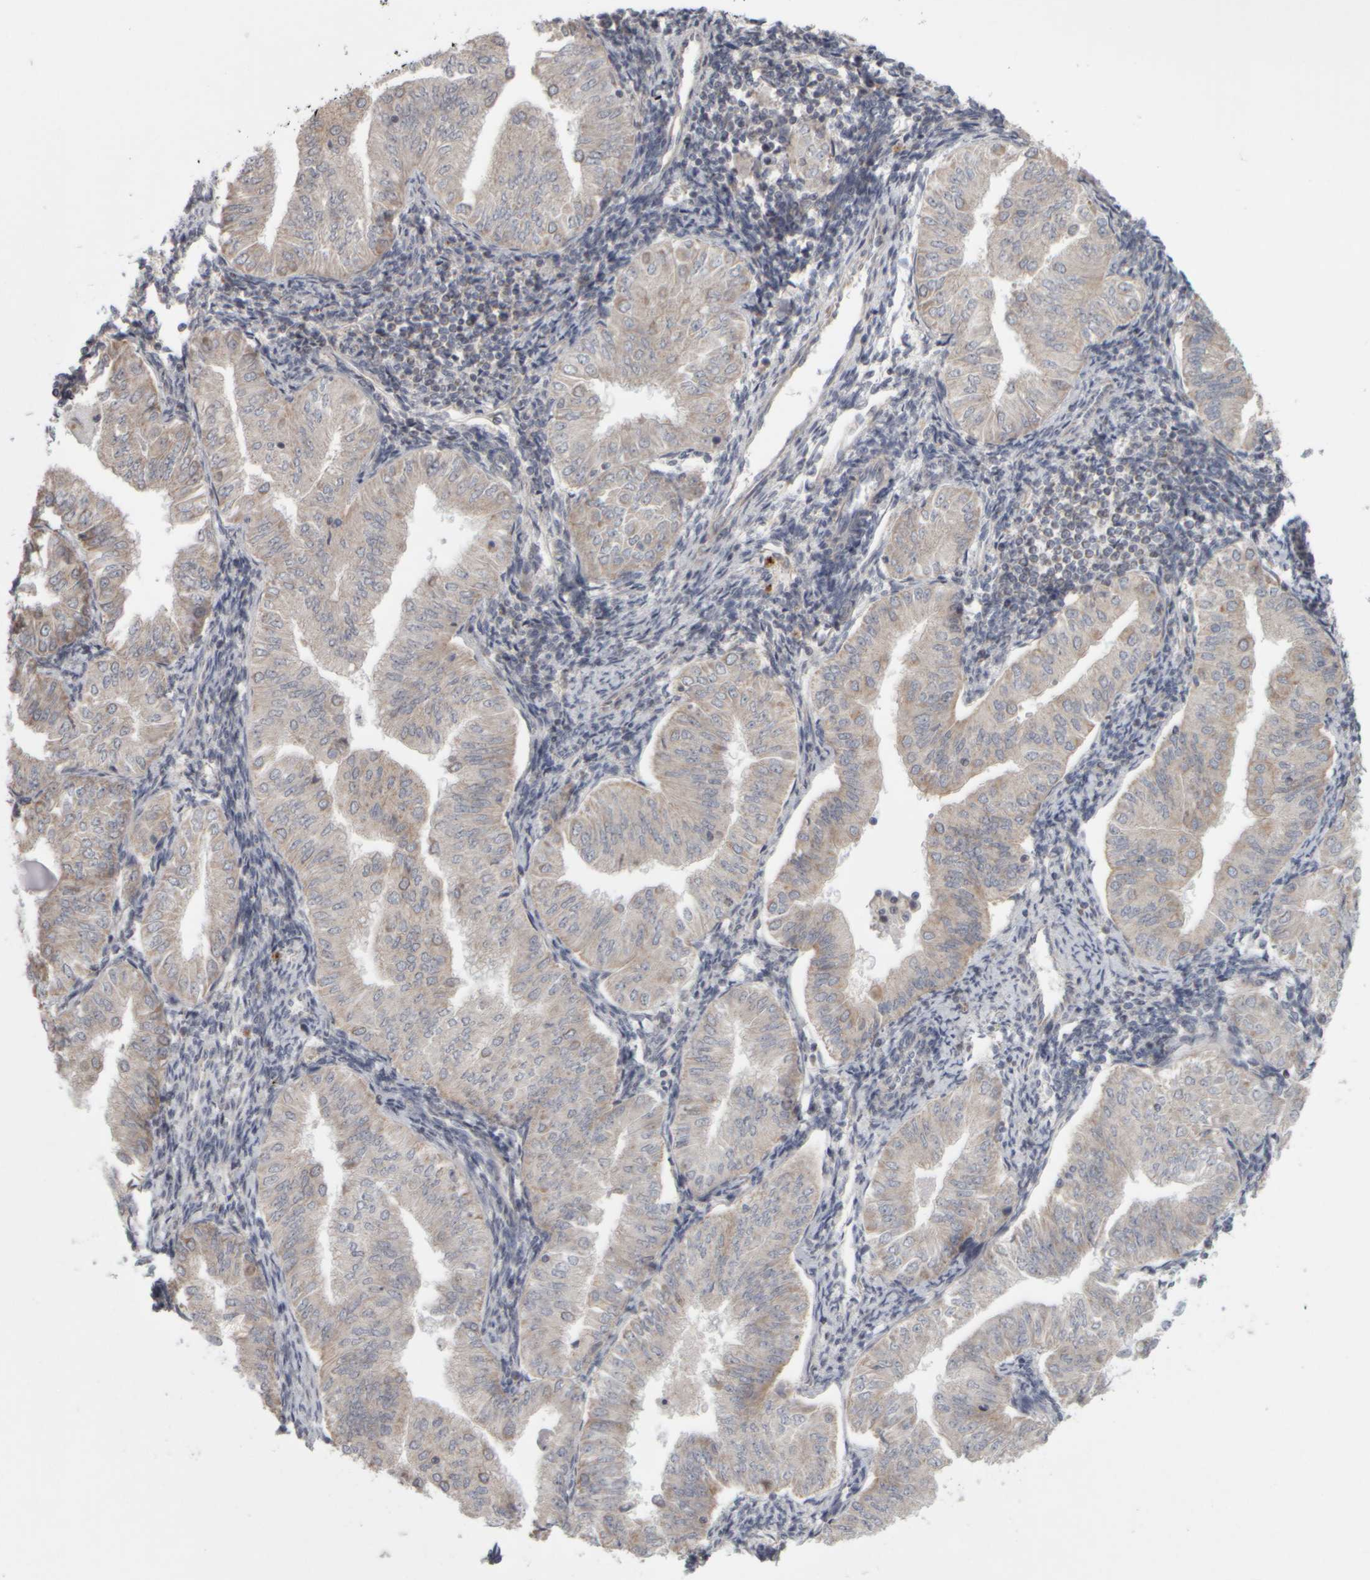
{"staining": {"intensity": "negative", "quantity": "none", "location": "none"}, "tissue": "endometrial cancer", "cell_type": "Tumor cells", "image_type": "cancer", "snomed": [{"axis": "morphology", "description": "Normal tissue, NOS"}, {"axis": "morphology", "description": "Adenocarcinoma, NOS"}, {"axis": "topography", "description": "Endometrium"}], "caption": "This histopathology image is of endometrial cancer (adenocarcinoma) stained with immunohistochemistry (IHC) to label a protein in brown with the nuclei are counter-stained blue. There is no positivity in tumor cells.", "gene": "SCO1", "patient": {"sex": "female", "age": 53}}